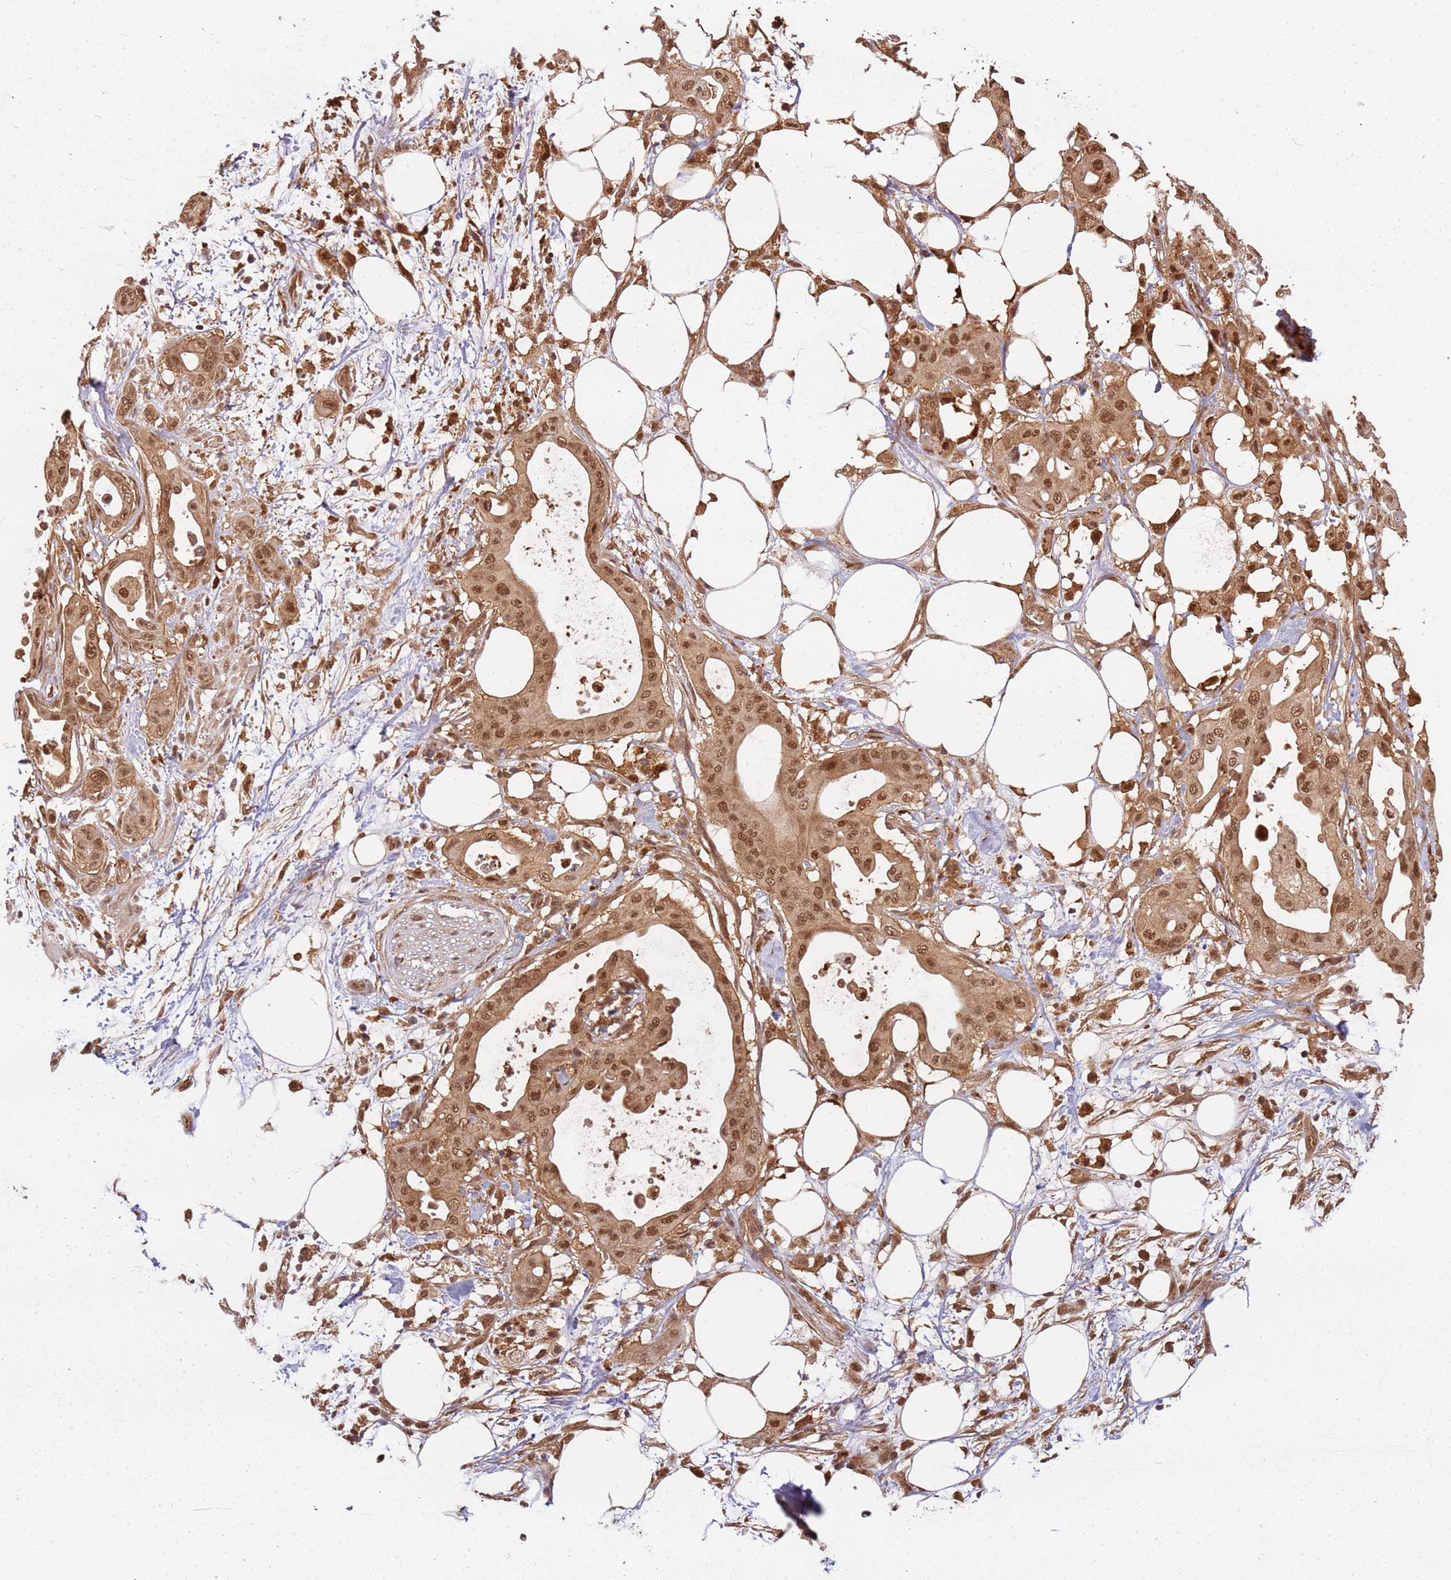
{"staining": {"intensity": "moderate", "quantity": ">75%", "location": "nuclear"}, "tissue": "pancreatic cancer", "cell_type": "Tumor cells", "image_type": "cancer", "snomed": [{"axis": "morphology", "description": "Adenocarcinoma, NOS"}, {"axis": "topography", "description": "Pancreas"}], "caption": "Immunohistochemistry staining of pancreatic cancer (adenocarcinoma), which shows medium levels of moderate nuclear staining in about >75% of tumor cells indicating moderate nuclear protein staining. The staining was performed using DAB (3,3'-diaminobenzidine) (brown) for protein detection and nuclei were counterstained in hematoxylin (blue).", "gene": "PGLS", "patient": {"sex": "male", "age": 68}}